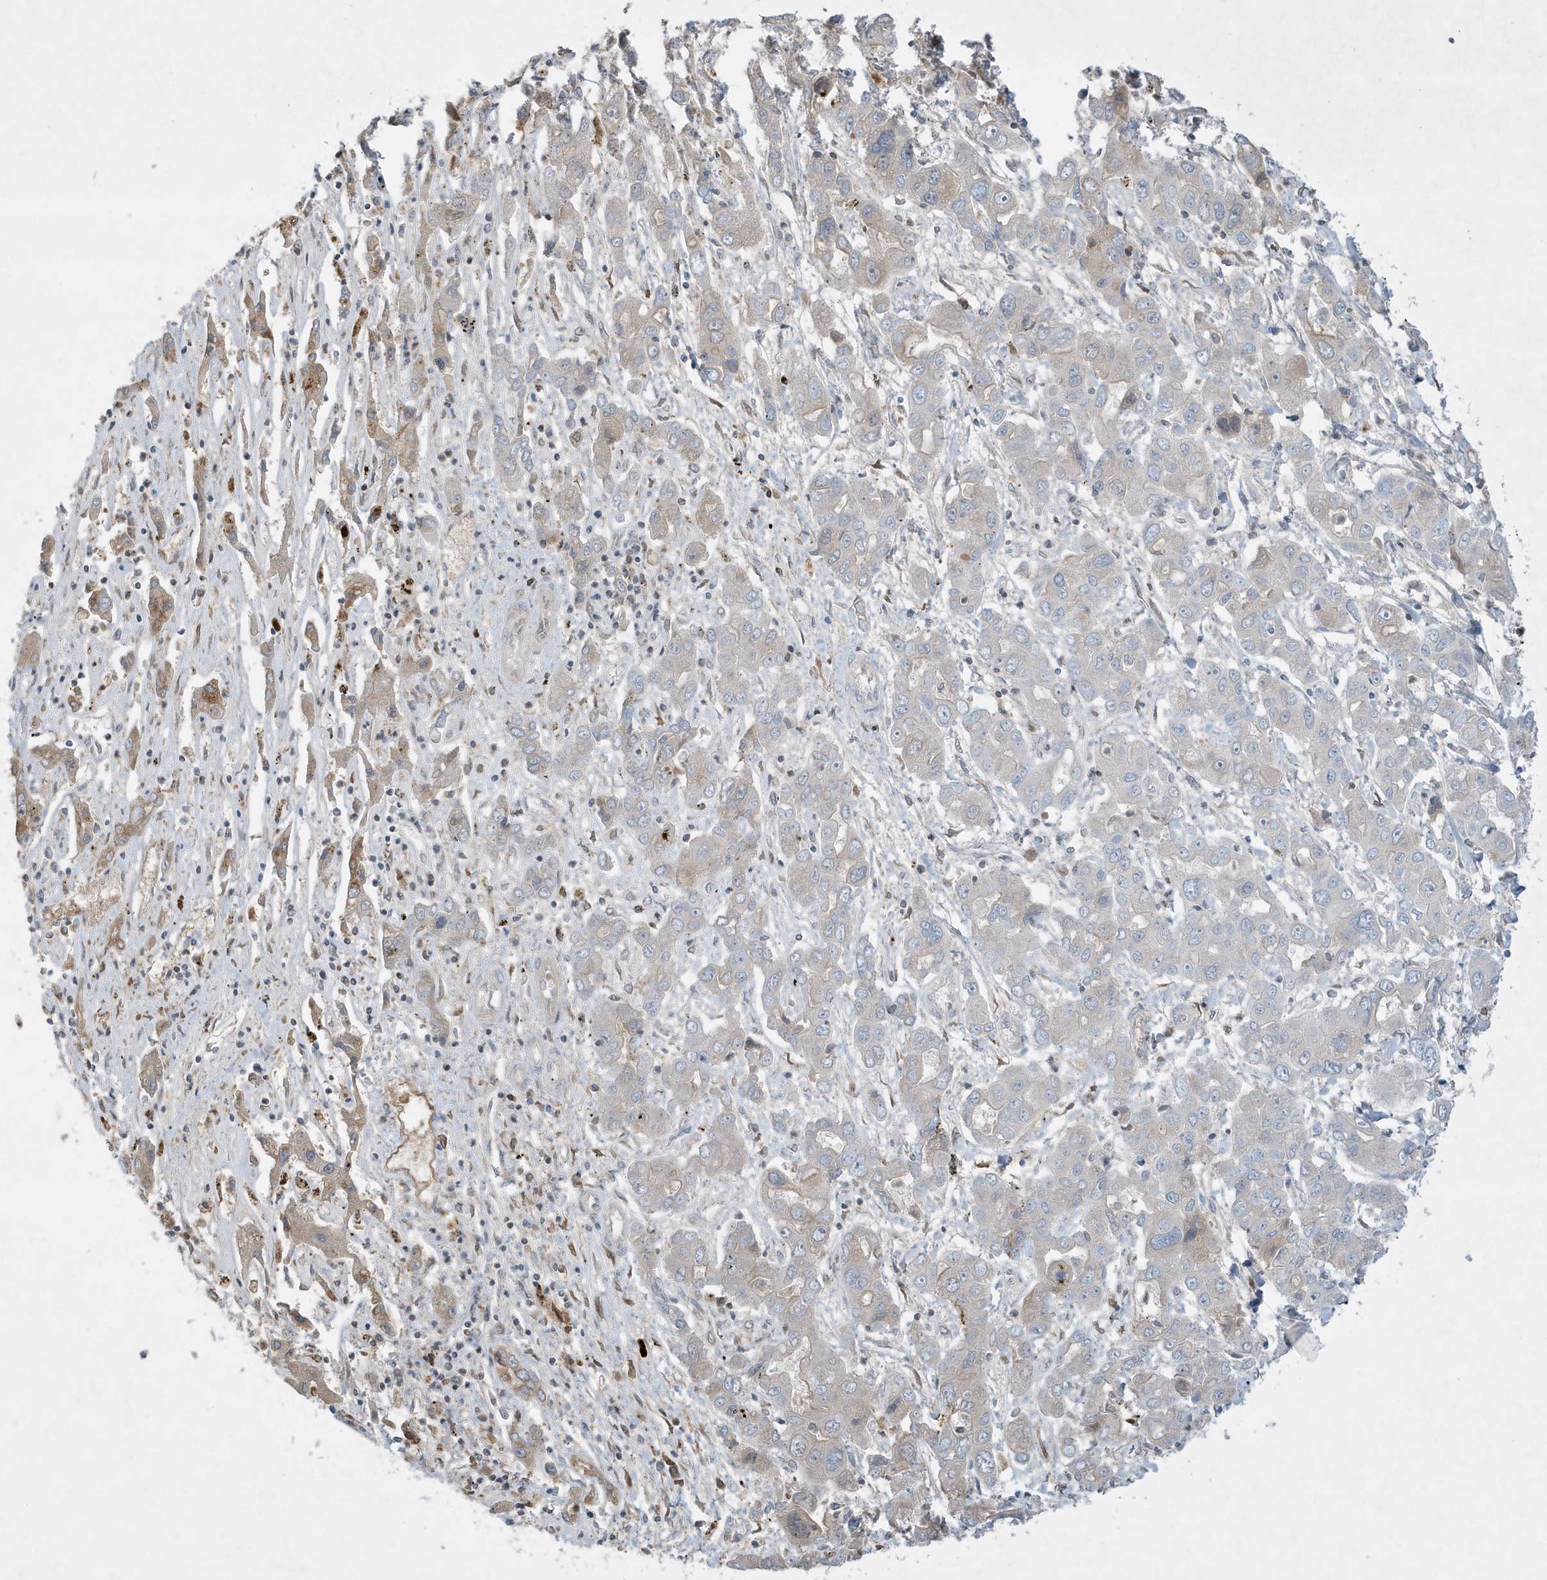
{"staining": {"intensity": "weak", "quantity": "<25%", "location": "cytoplasmic/membranous"}, "tissue": "liver cancer", "cell_type": "Tumor cells", "image_type": "cancer", "snomed": [{"axis": "morphology", "description": "Cholangiocarcinoma"}, {"axis": "topography", "description": "Liver"}], "caption": "The photomicrograph exhibits no staining of tumor cells in cholangiocarcinoma (liver).", "gene": "FNDC1", "patient": {"sex": "male", "age": 67}}